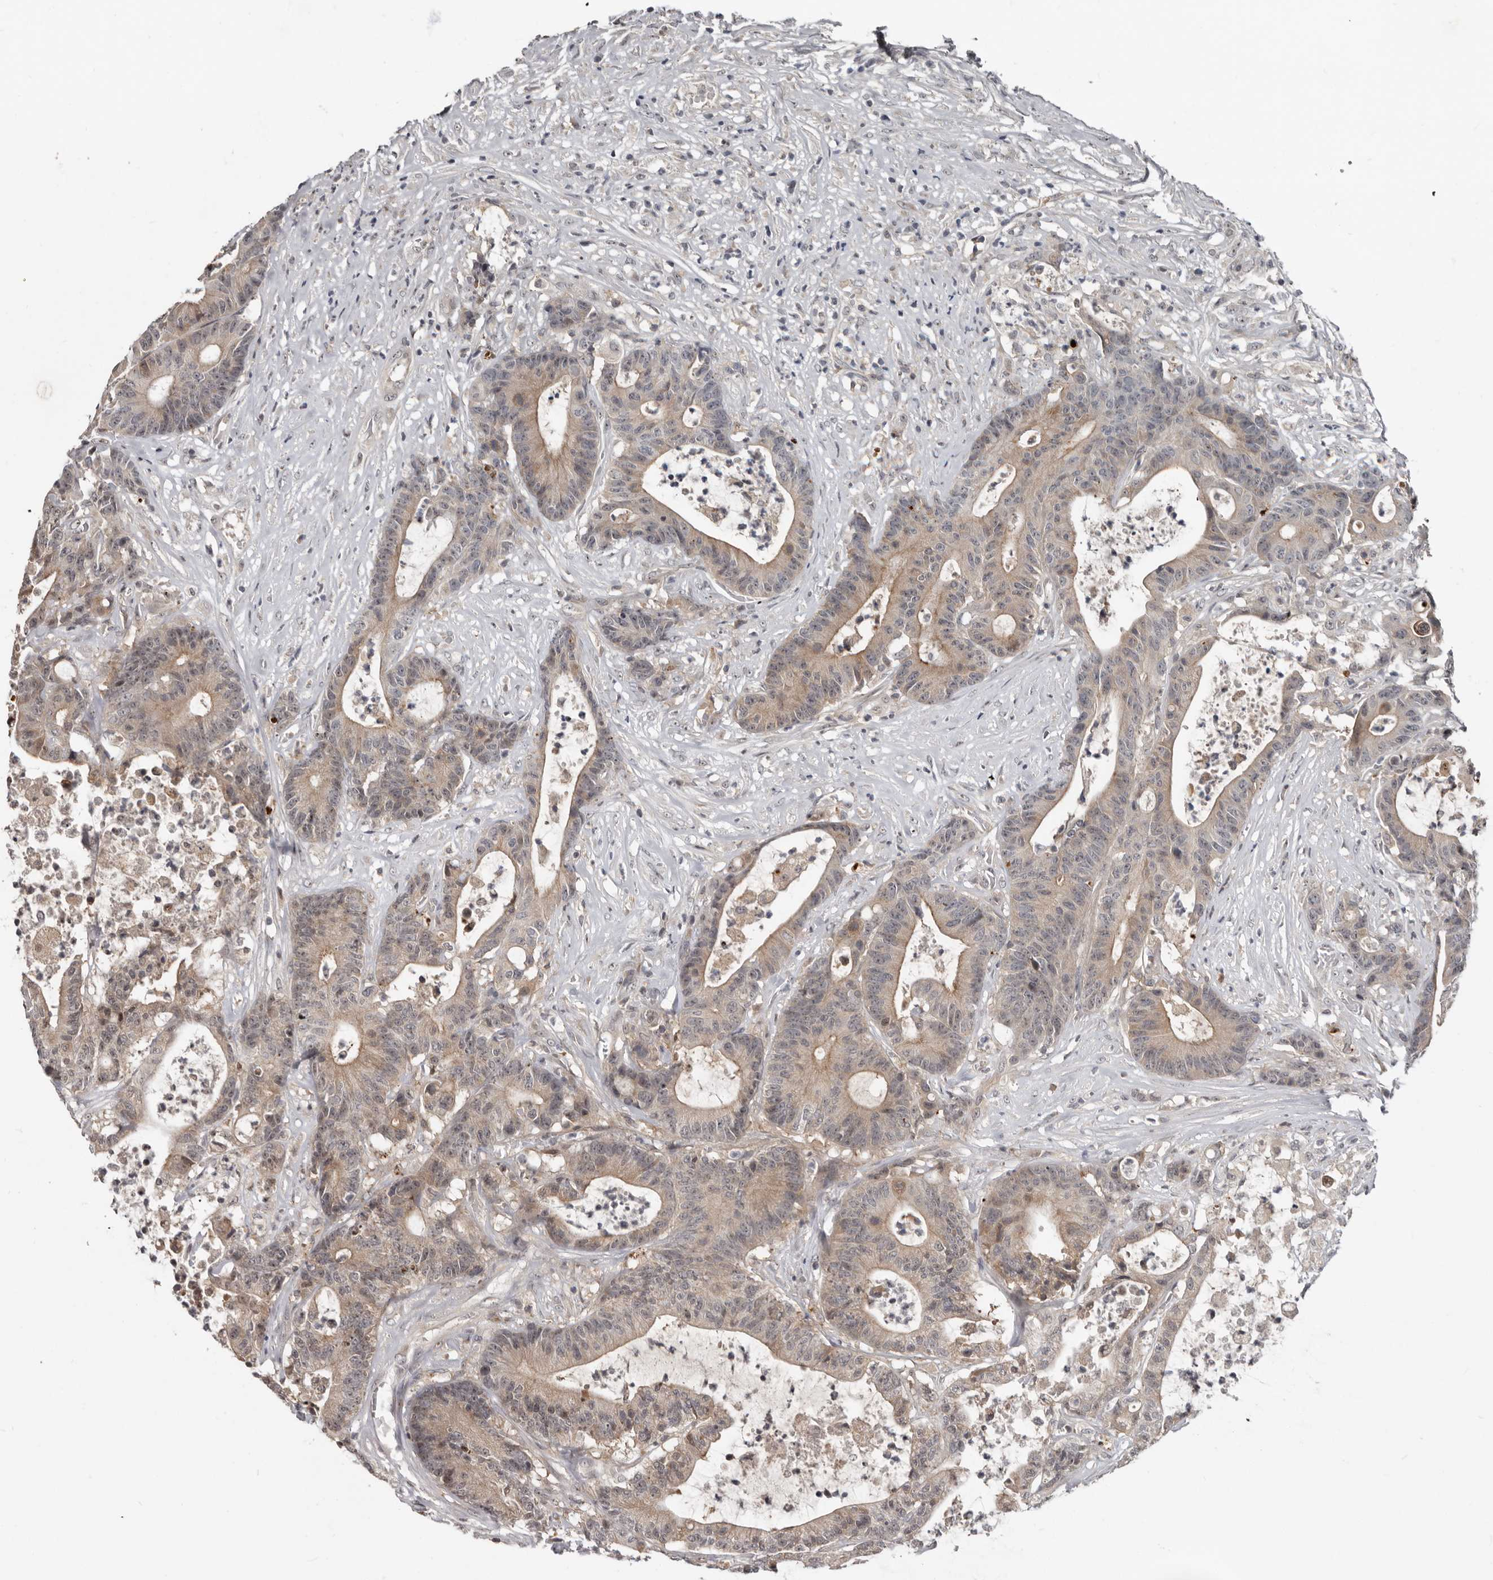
{"staining": {"intensity": "weak", "quantity": ">75%", "location": "cytoplasmic/membranous"}, "tissue": "colorectal cancer", "cell_type": "Tumor cells", "image_type": "cancer", "snomed": [{"axis": "morphology", "description": "Adenocarcinoma, NOS"}, {"axis": "topography", "description": "Colon"}], "caption": "Immunohistochemistry (DAB) staining of human colorectal cancer (adenocarcinoma) demonstrates weak cytoplasmic/membranous protein staining in about >75% of tumor cells.", "gene": "BAD", "patient": {"sex": "female", "age": 84}}